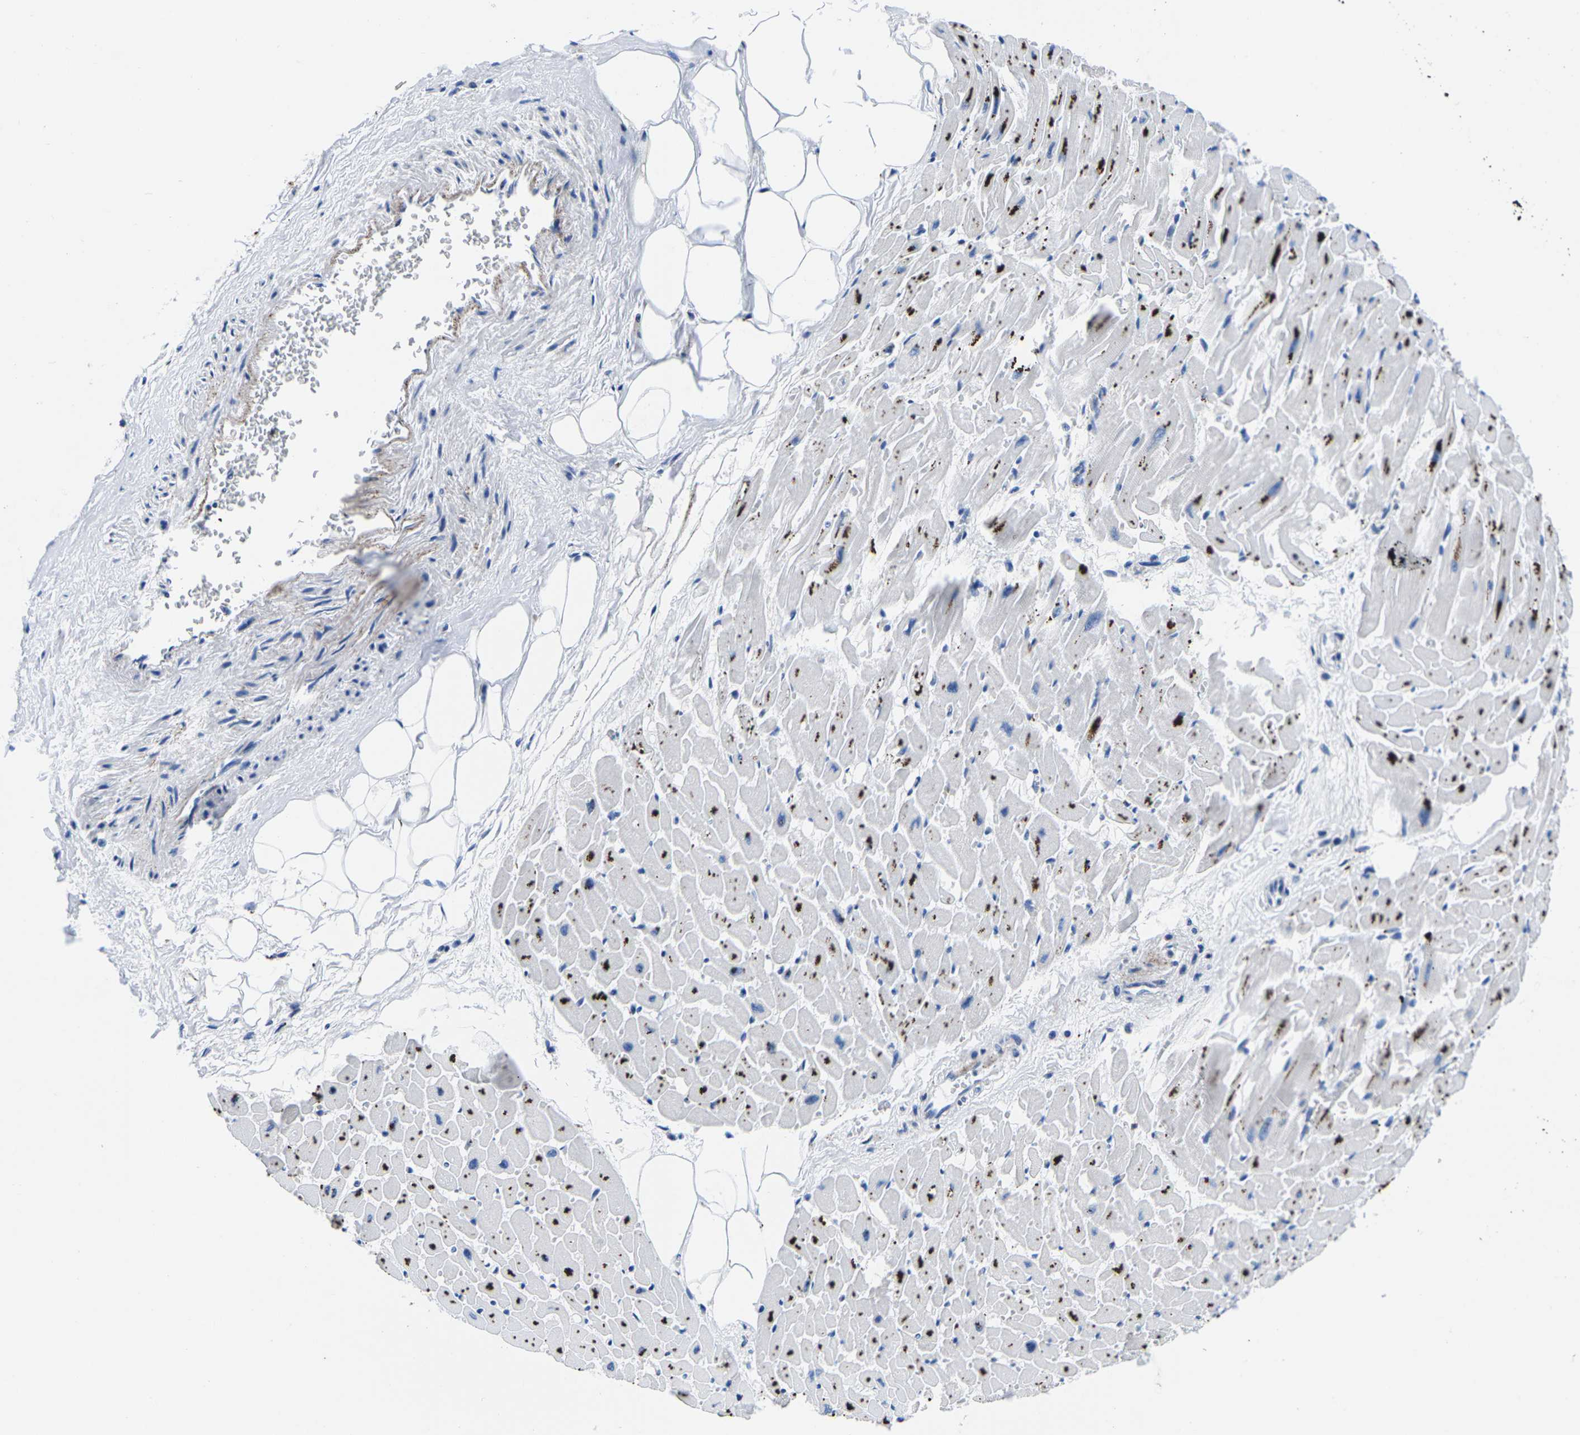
{"staining": {"intensity": "moderate", "quantity": ">75%", "location": "cytoplasmic/membranous"}, "tissue": "heart muscle", "cell_type": "Cardiomyocytes", "image_type": "normal", "snomed": [{"axis": "morphology", "description": "Normal tissue, NOS"}, {"axis": "topography", "description": "Heart"}], "caption": "Immunohistochemical staining of unremarkable human heart muscle displays >75% levels of moderate cytoplasmic/membranous protein expression in approximately >75% of cardiomyocytes. Using DAB (3,3'-diaminobenzidine) (brown) and hematoxylin (blue) stains, captured at high magnification using brightfield microscopy.", "gene": "CTSW", "patient": {"sex": "female", "age": 19}}